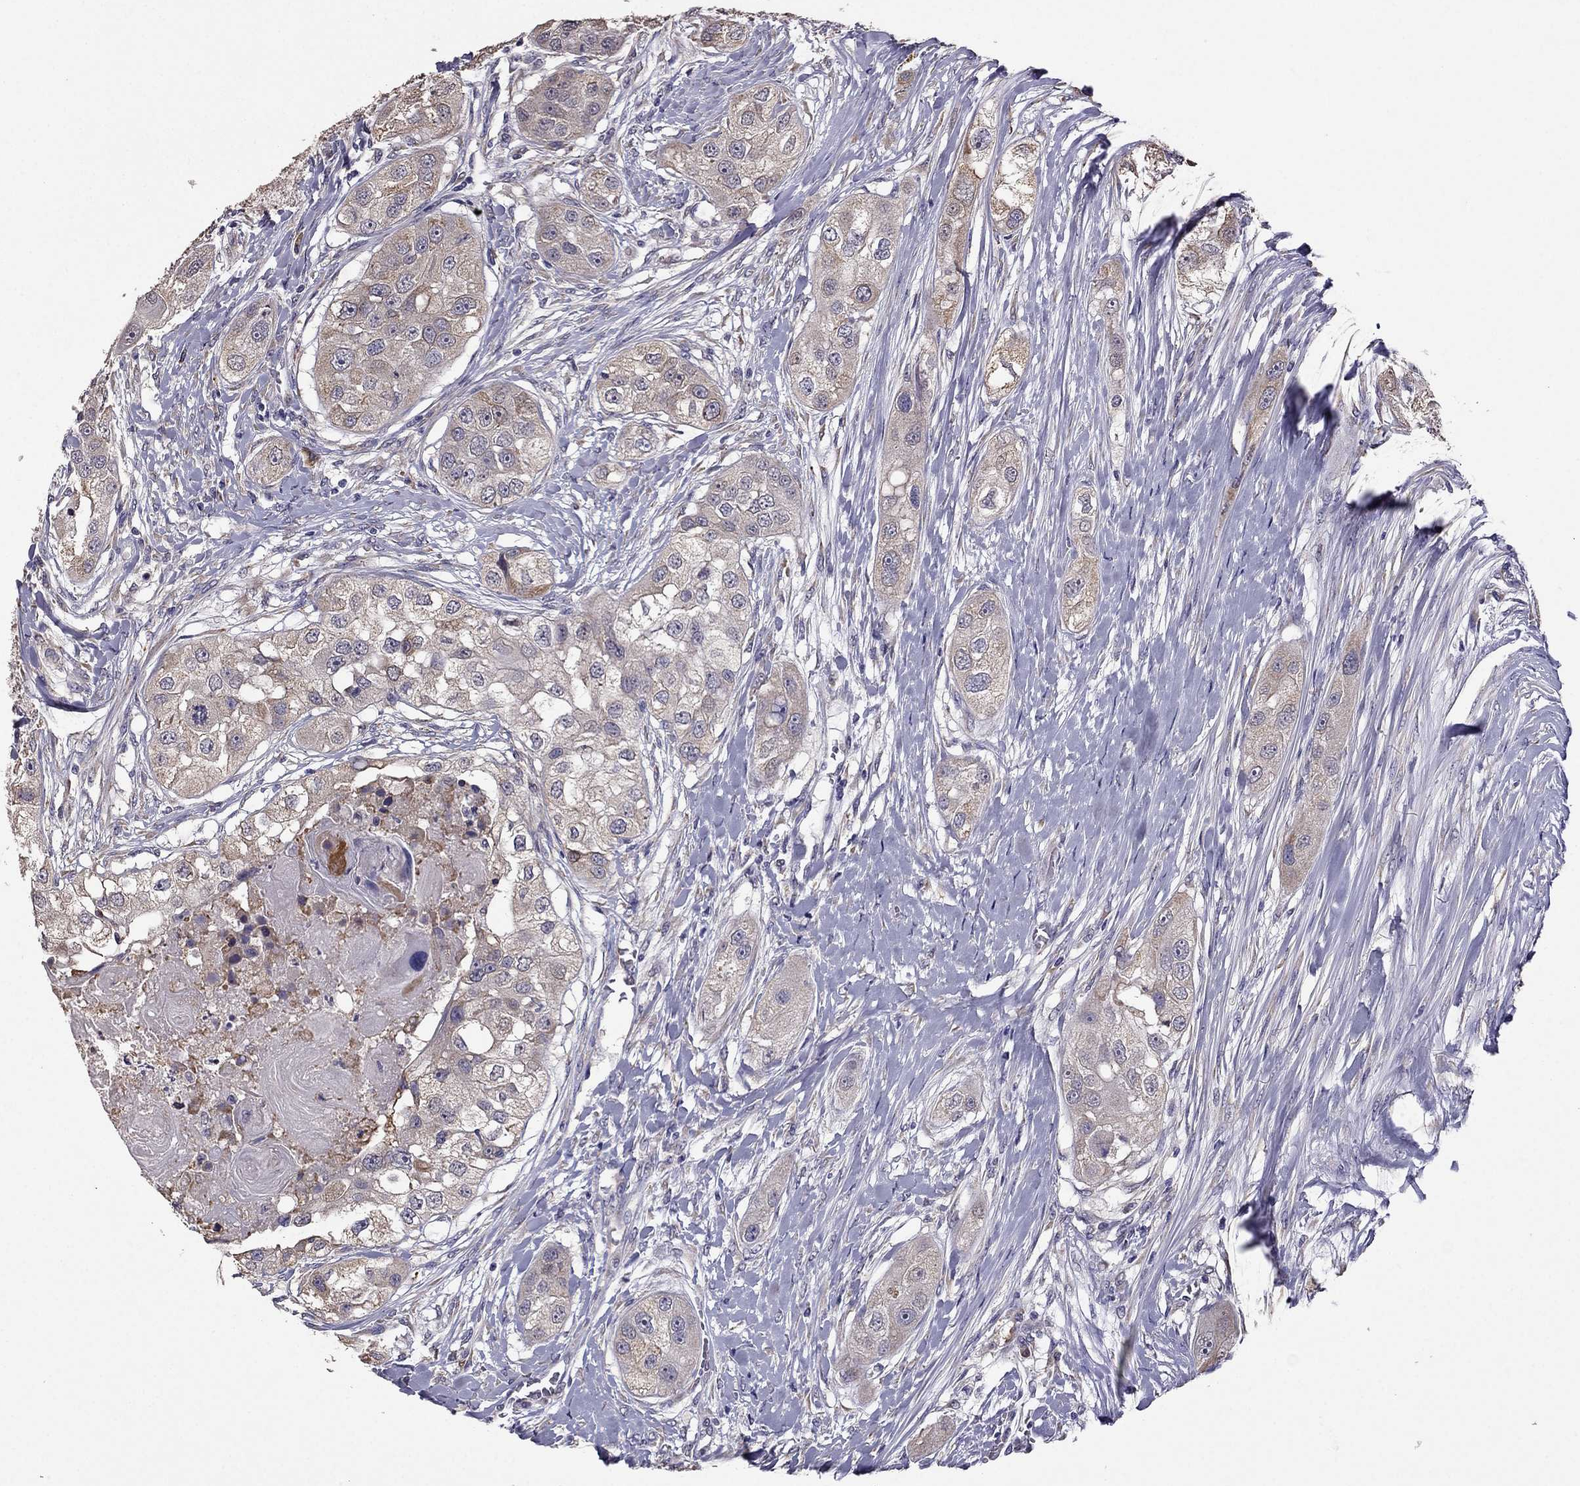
{"staining": {"intensity": "weak", "quantity": "<25%", "location": "cytoplasmic/membranous"}, "tissue": "head and neck cancer", "cell_type": "Tumor cells", "image_type": "cancer", "snomed": [{"axis": "morphology", "description": "Normal tissue, NOS"}, {"axis": "morphology", "description": "Squamous cell carcinoma, NOS"}, {"axis": "topography", "description": "Skeletal muscle"}, {"axis": "topography", "description": "Head-Neck"}], "caption": "Immunohistochemistry image of neoplastic tissue: human head and neck cancer stained with DAB reveals no significant protein expression in tumor cells. Brightfield microscopy of immunohistochemistry stained with DAB (3,3'-diaminobenzidine) (brown) and hematoxylin (blue), captured at high magnification.", "gene": "CDH9", "patient": {"sex": "male", "age": 51}}